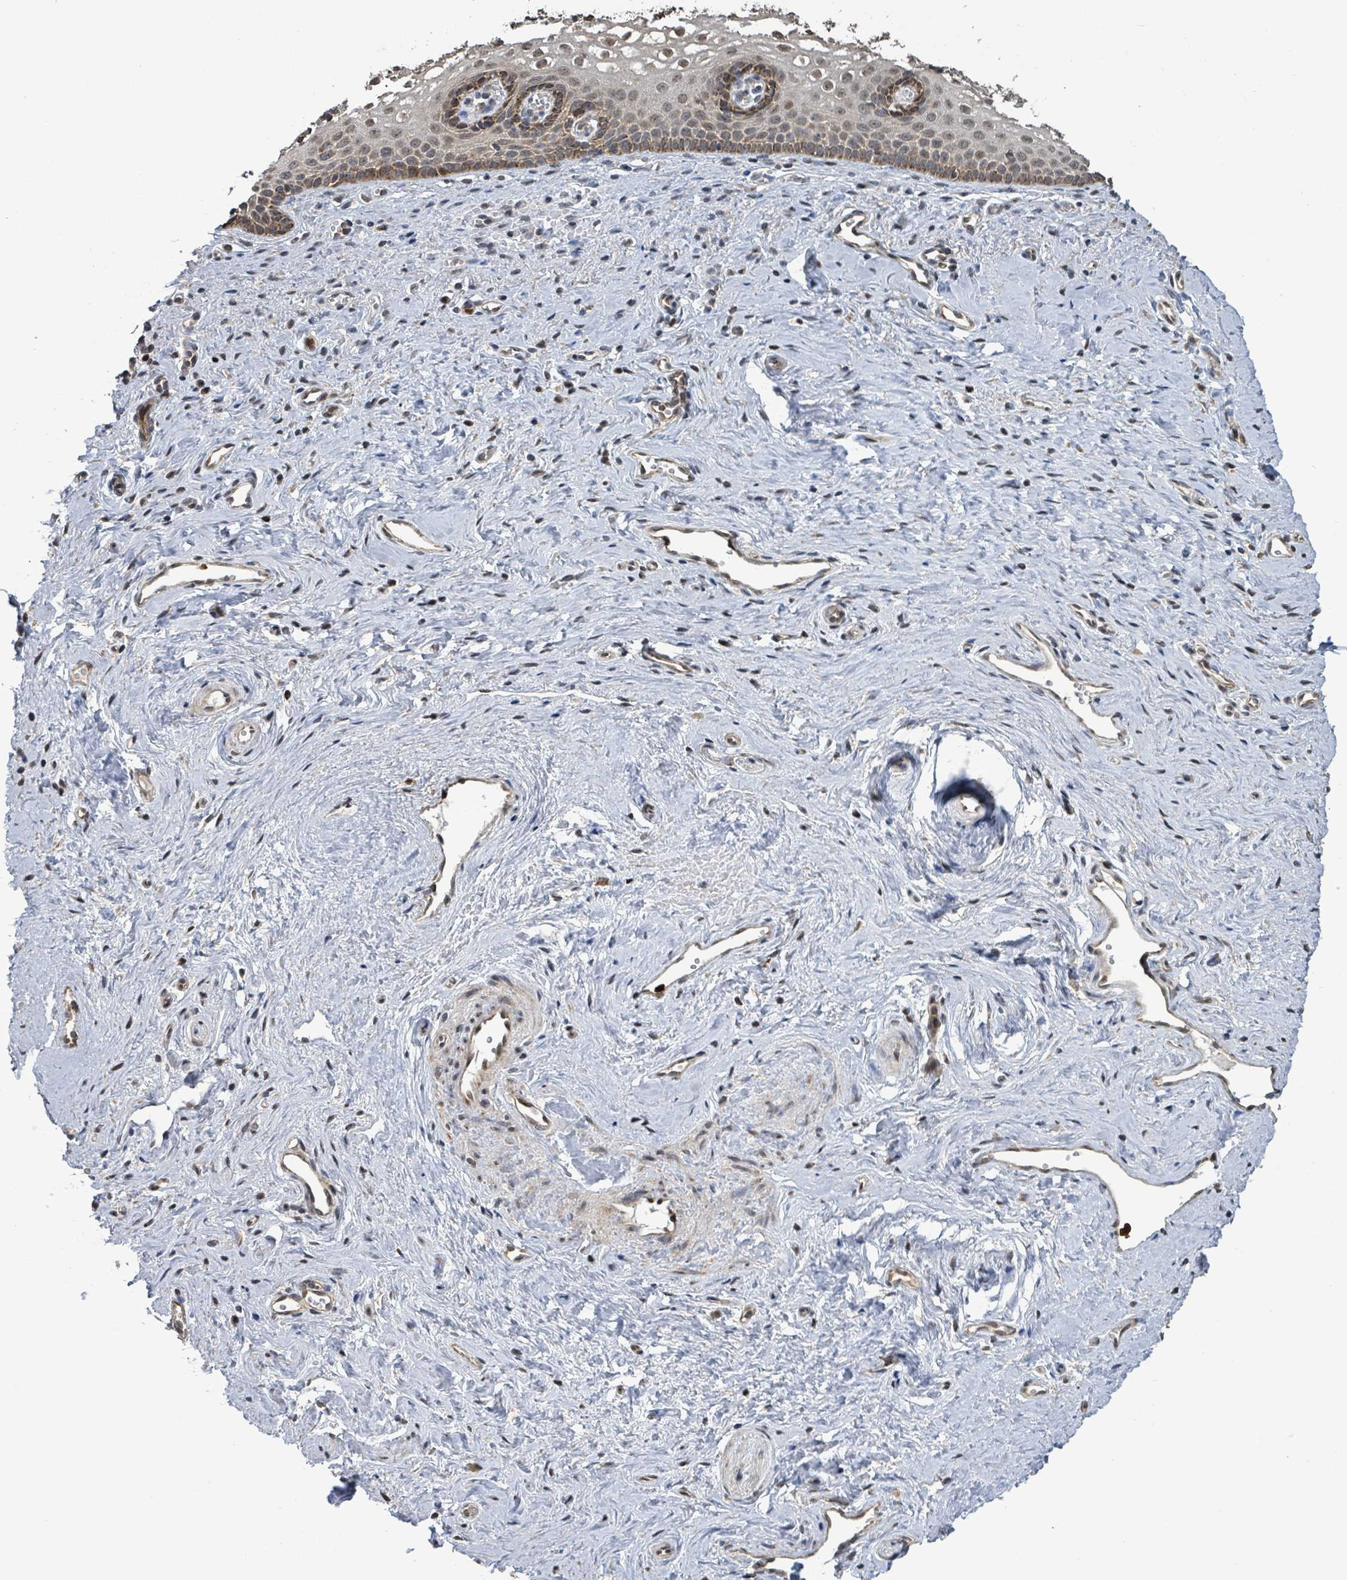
{"staining": {"intensity": "moderate", "quantity": "25%-75%", "location": "cytoplasmic/membranous,nuclear"}, "tissue": "vagina", "cell_type": "Squamous epithelial cells", "image_type": "normal", "snomed": [{"axis": "morphology", "description": "Normal tissue, NOS"}, {"axis": "topography", "description": "Vagina"}], "caption": "Moderate cytoplasmic/membranous,nuclear expression for a protein is present in about 25%-75% of squamous epithelial cells of normal vagina using immunohistochemistry.", "gene": "COQ6", "patient": {"sex": "female", "age": 59}}